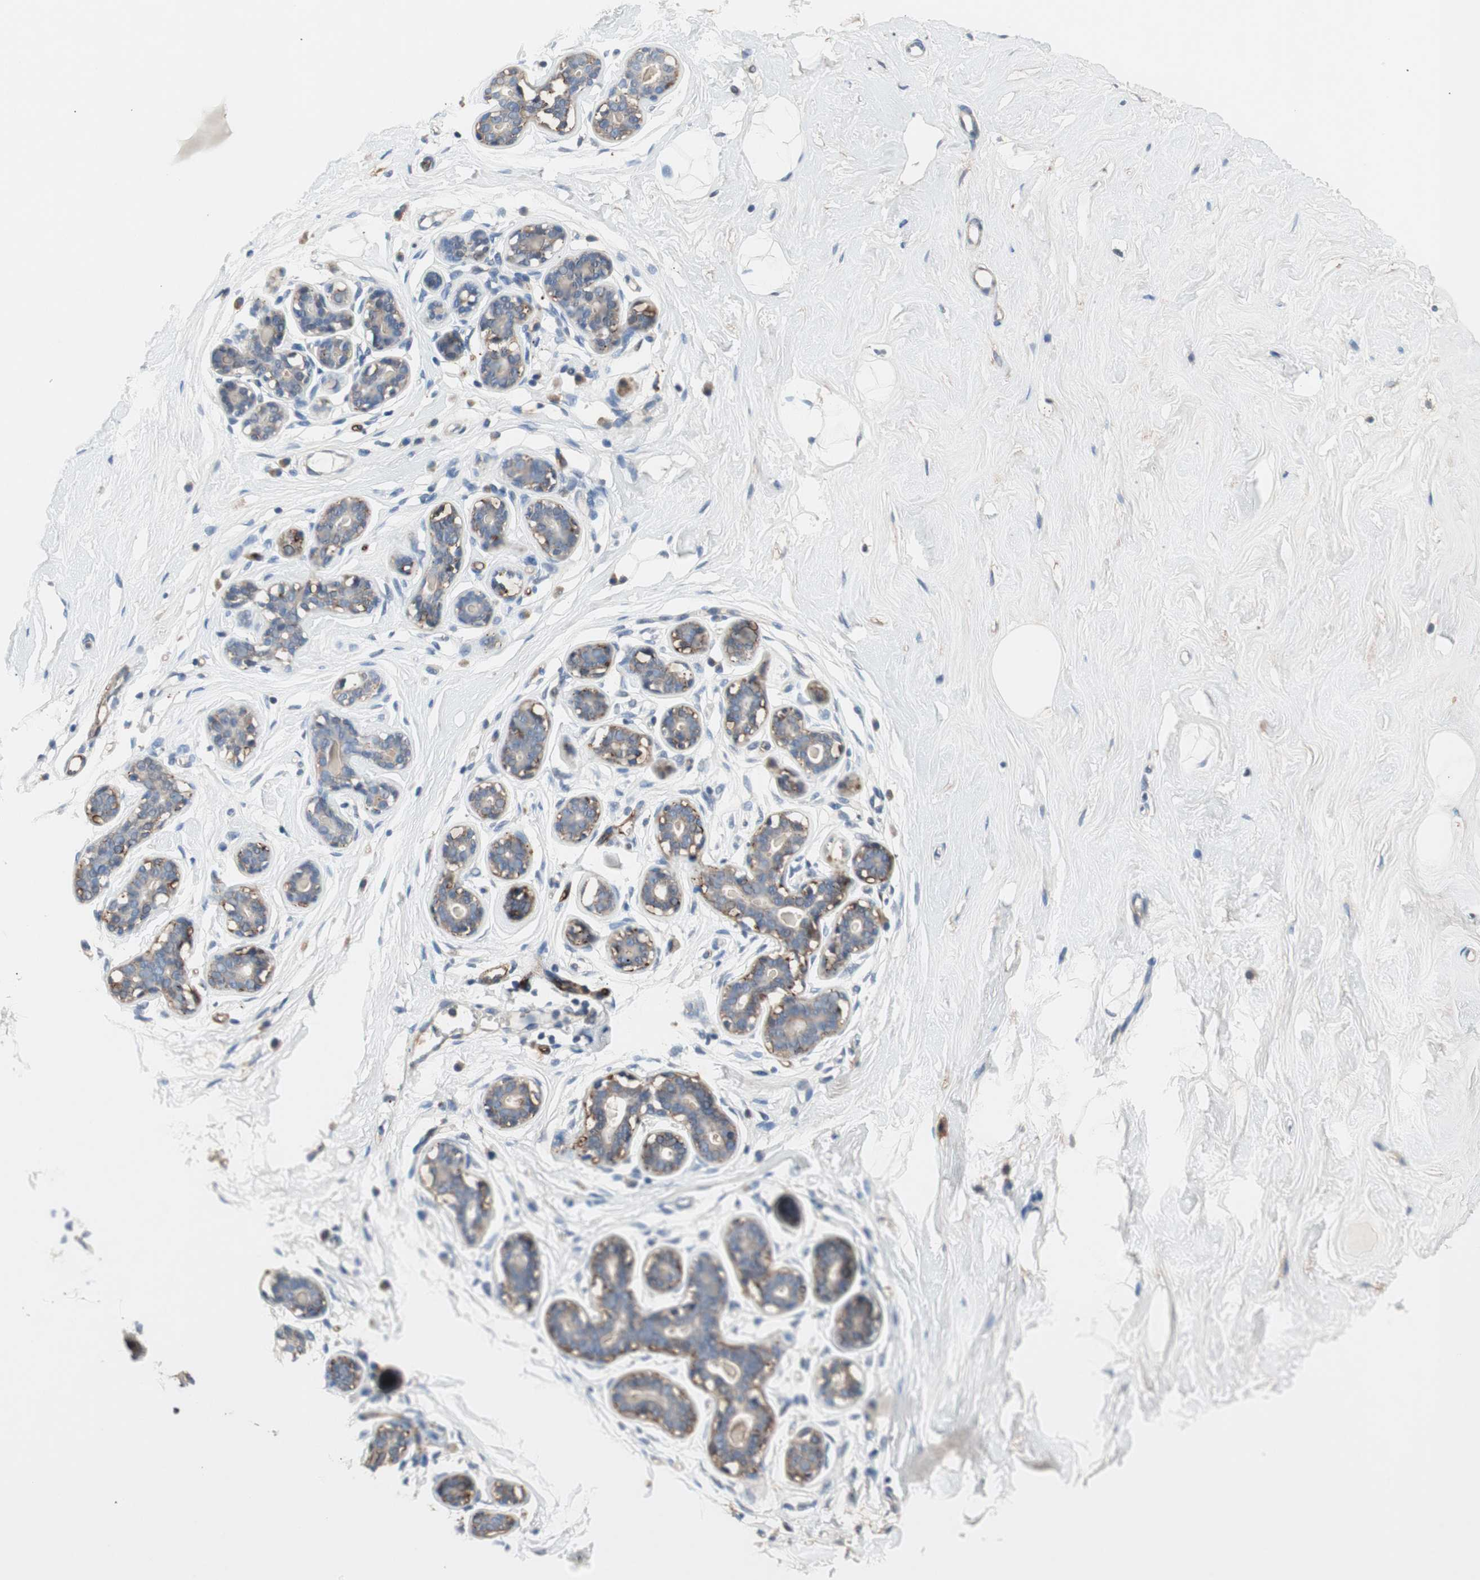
{"staining": {"intensity": "negative", "quantity": "none", "location": "none"}, "tissue": "breast", "cell_type": "Adipocytes", "image_type": "normal", "snomed": [{"axis": "morphology", "description": "Normal tissue, NOS"}, {"axis": "topography", "description": "Breast"}], "caption": "The image shows no staining of adipocytes in benign breast. (DAB immunohistochemistry (IHC) visualized using brightfield microscopy, high magnification).", "gene": "ALPL", "patient": {"sex": "female", "age": 23}}